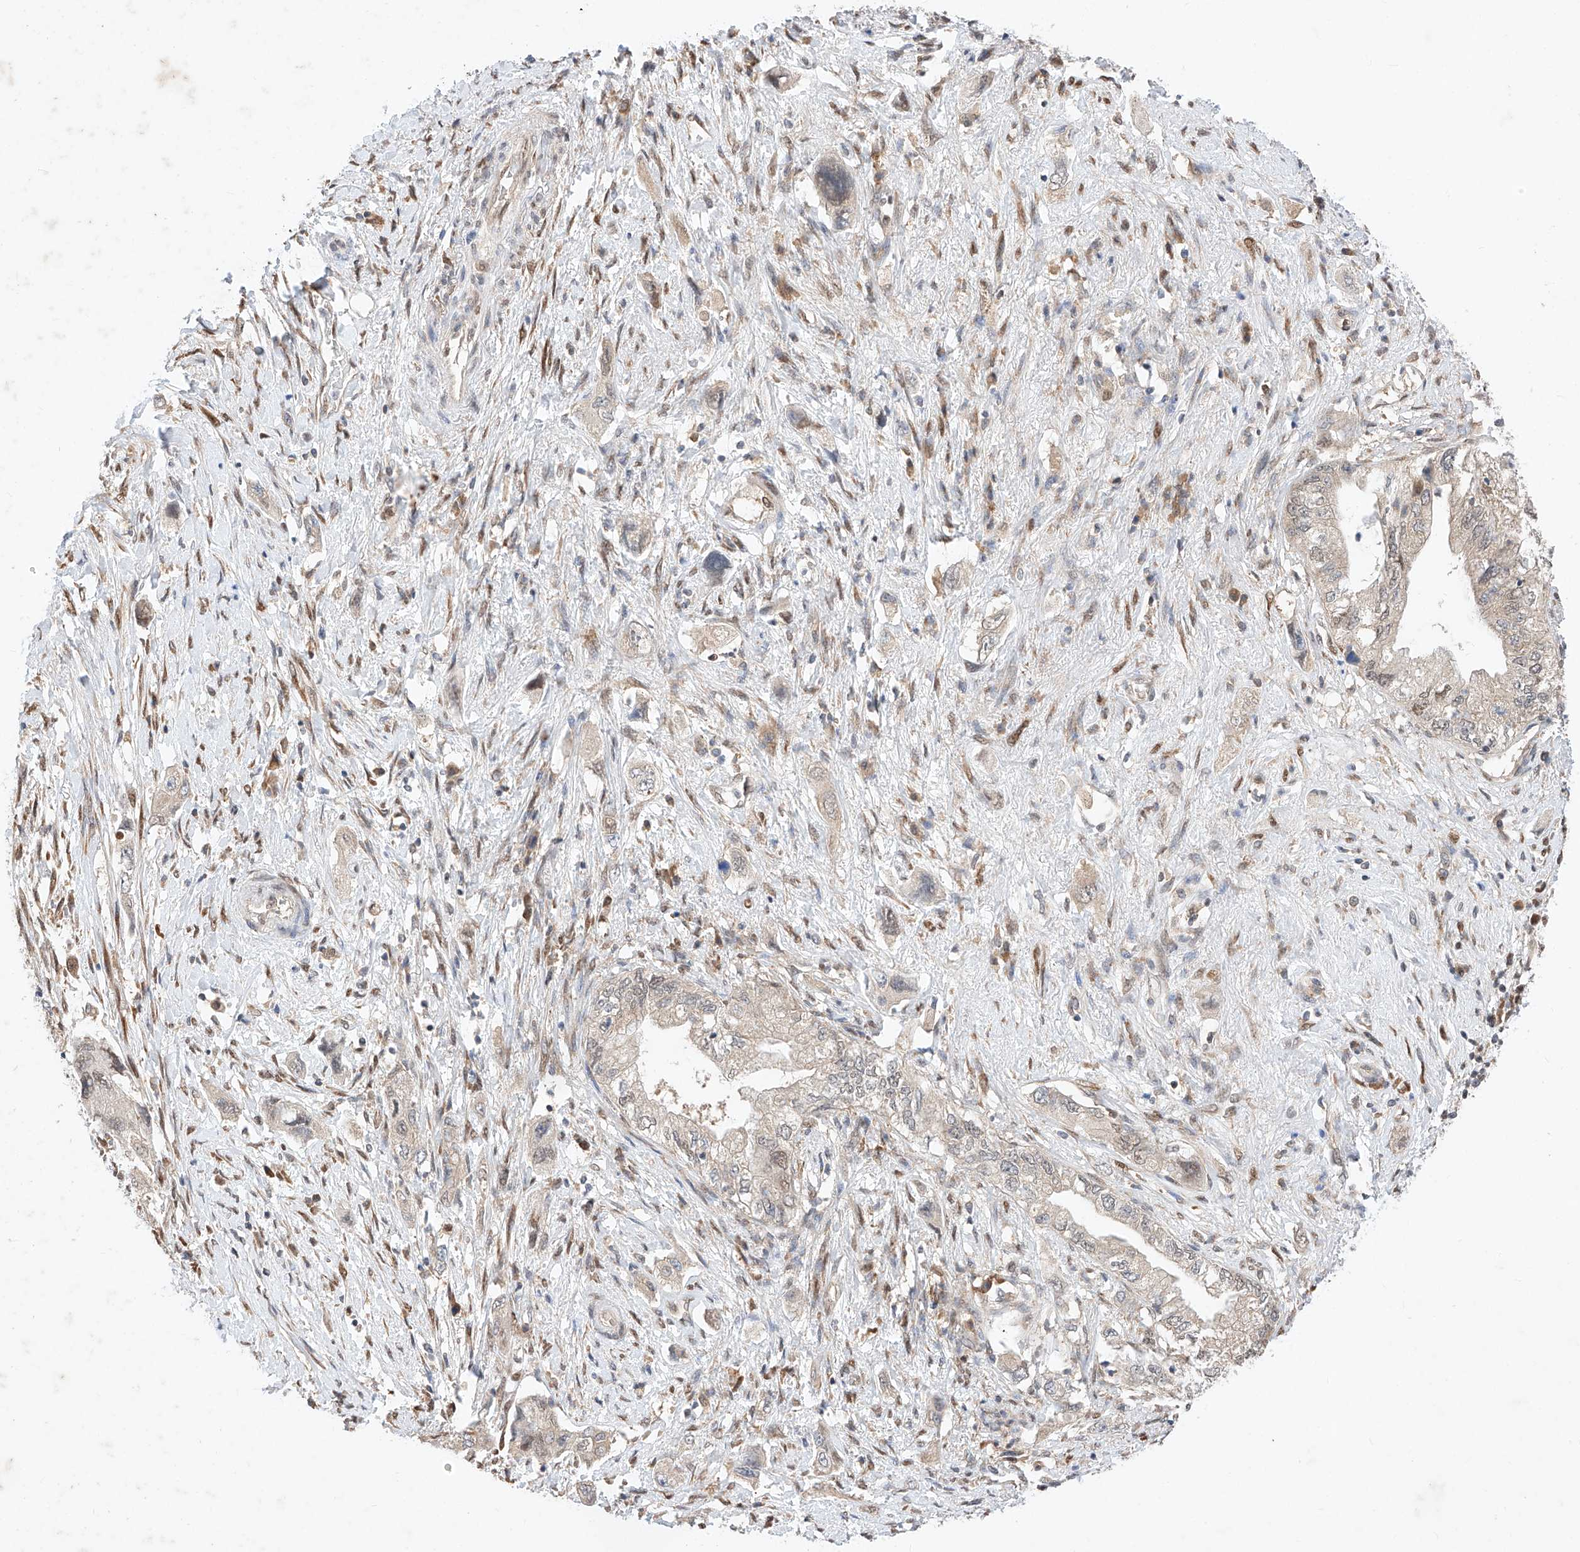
{"staining": {"intensity": "weak", "quantity": "<25%", "location": "nuclear"}, "tissue": "pancreatic cancer", "cell_type": "Tumor cells", "image_type": "cancer", "snomed": [{"axis": "morphology", "description": "Adenocarcinoma, NOS"}, {"axis": "topography", "description": "Pancreas"}], "caption": "DAB immunohistochemical staining of human pancreatic cancer (adenocarcinoma) reveals no significant positivity in tumor cells. (IHC, brightfield microscopy, high magnification).", "gene": "ZSCAN4", "patient": {"sex": "female", "age": 73}}